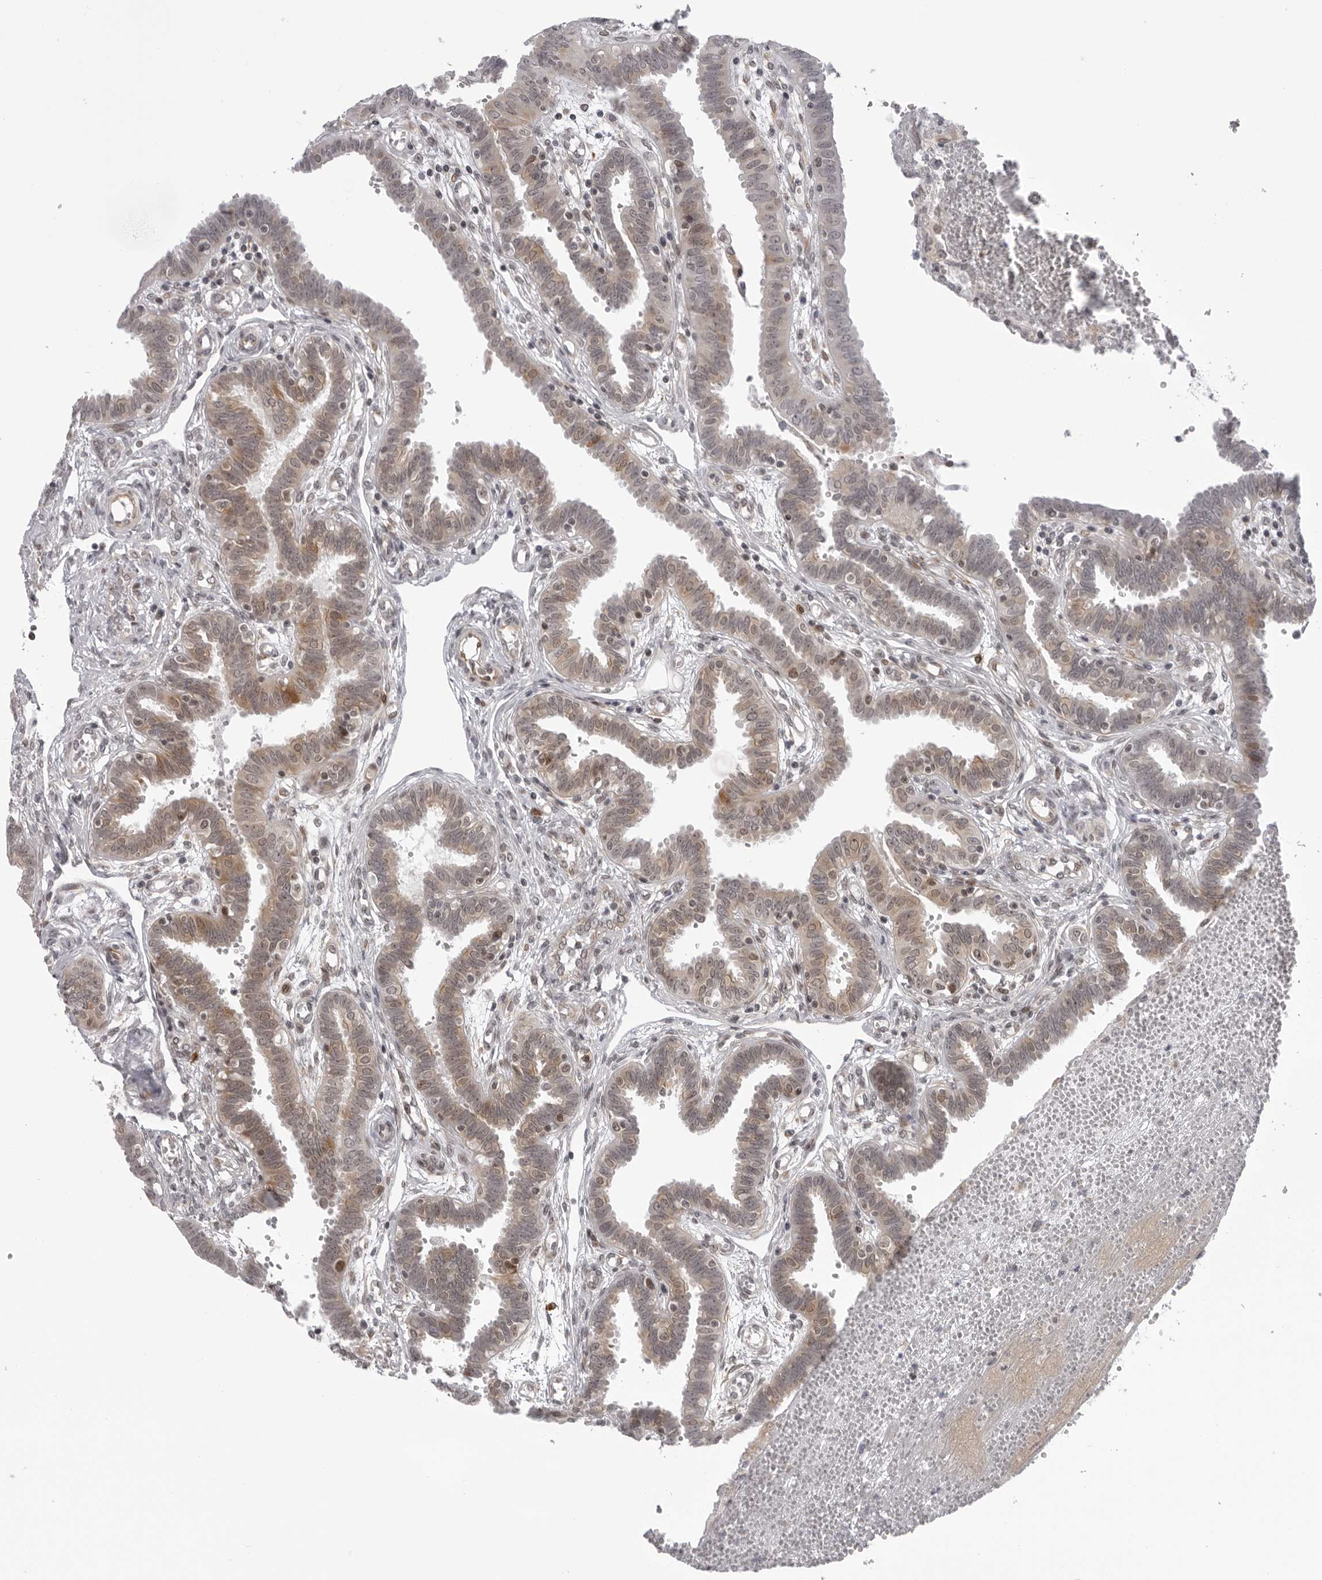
{"staining": {"intensity": "moderate", "quantity": "25%-75%", "location": "cytoplasmic/membranous"}, "tissue": "fallopian tube", "cell_type": "Glandular cells", "image_type": "normal", "snomed": [{"axis": "morphology", "description": "Normal tissue, NOS"}, {"axis": "topography", "description": "Fallopian tube"}, {"axis": "topography", "description": "Placenta"}], "caption": "DAB (3,3'-diaminobenzidine) immunohistochemical staining of benign fallopian tube exhibits moderate cytoplasmic/membranous protein staining in approximately 25%-75% of glandular cells.", "gene": "GCSAML", "patient": {"sex": "female", "age": 32}}